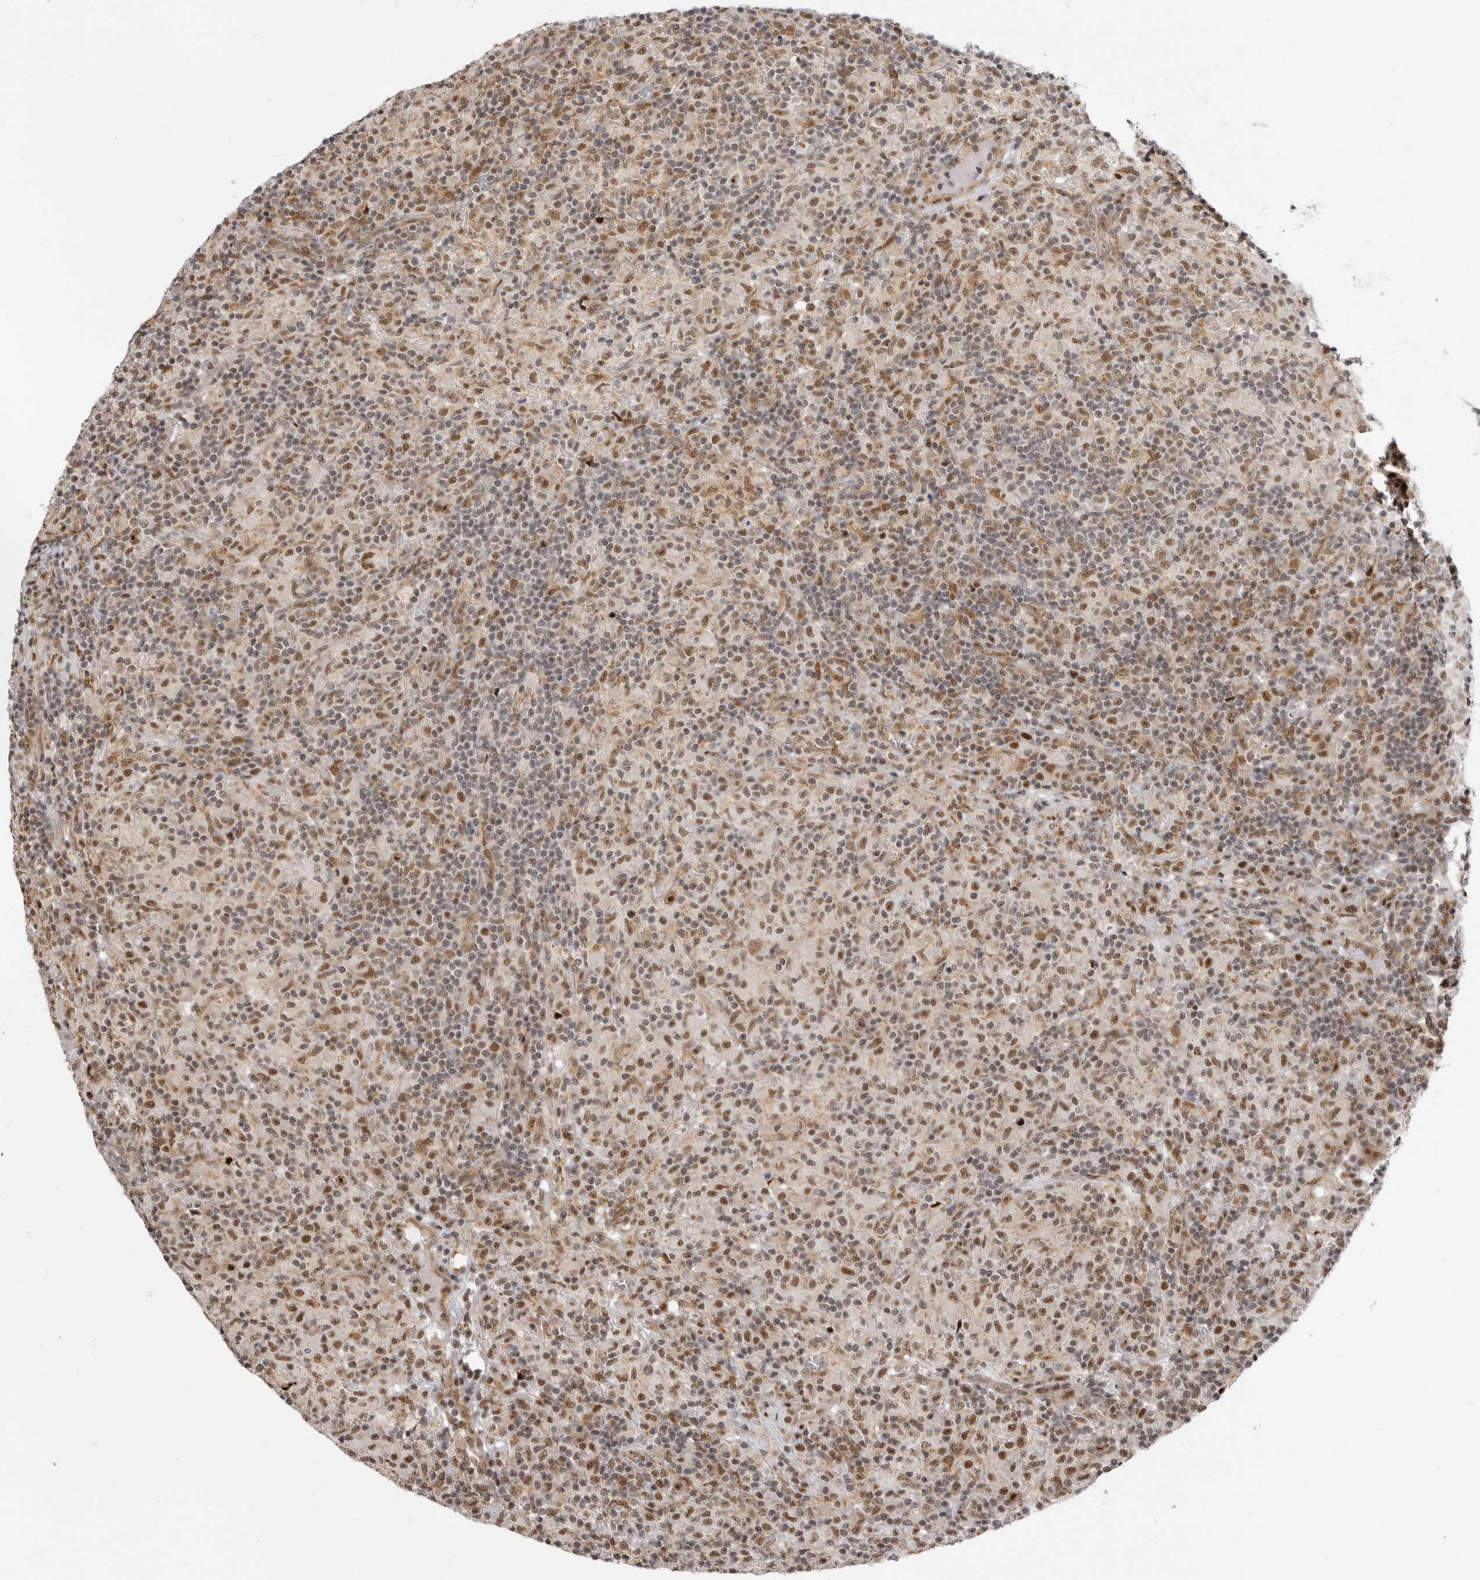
{"staining": {"intensity": "moderate", "quantity": ">75%", "location": "nuclear"}, "tissue": "lymphoma", "cell_type": "Tumor cells", "image_type": "cancer", "snomed": [{"axis": "morphology", "description": "Hodgkin's disease, NOS"}, {"axis": "topography", "description": "Lymph node"}], "caption": "This histopathology image displays IHC staining of Hodgkin's disease, with medium moderate nuclear expression in about >75% of tumor cells.", "gene": "GPATCH2", "patient": {"sex": "male", "age": 70}}